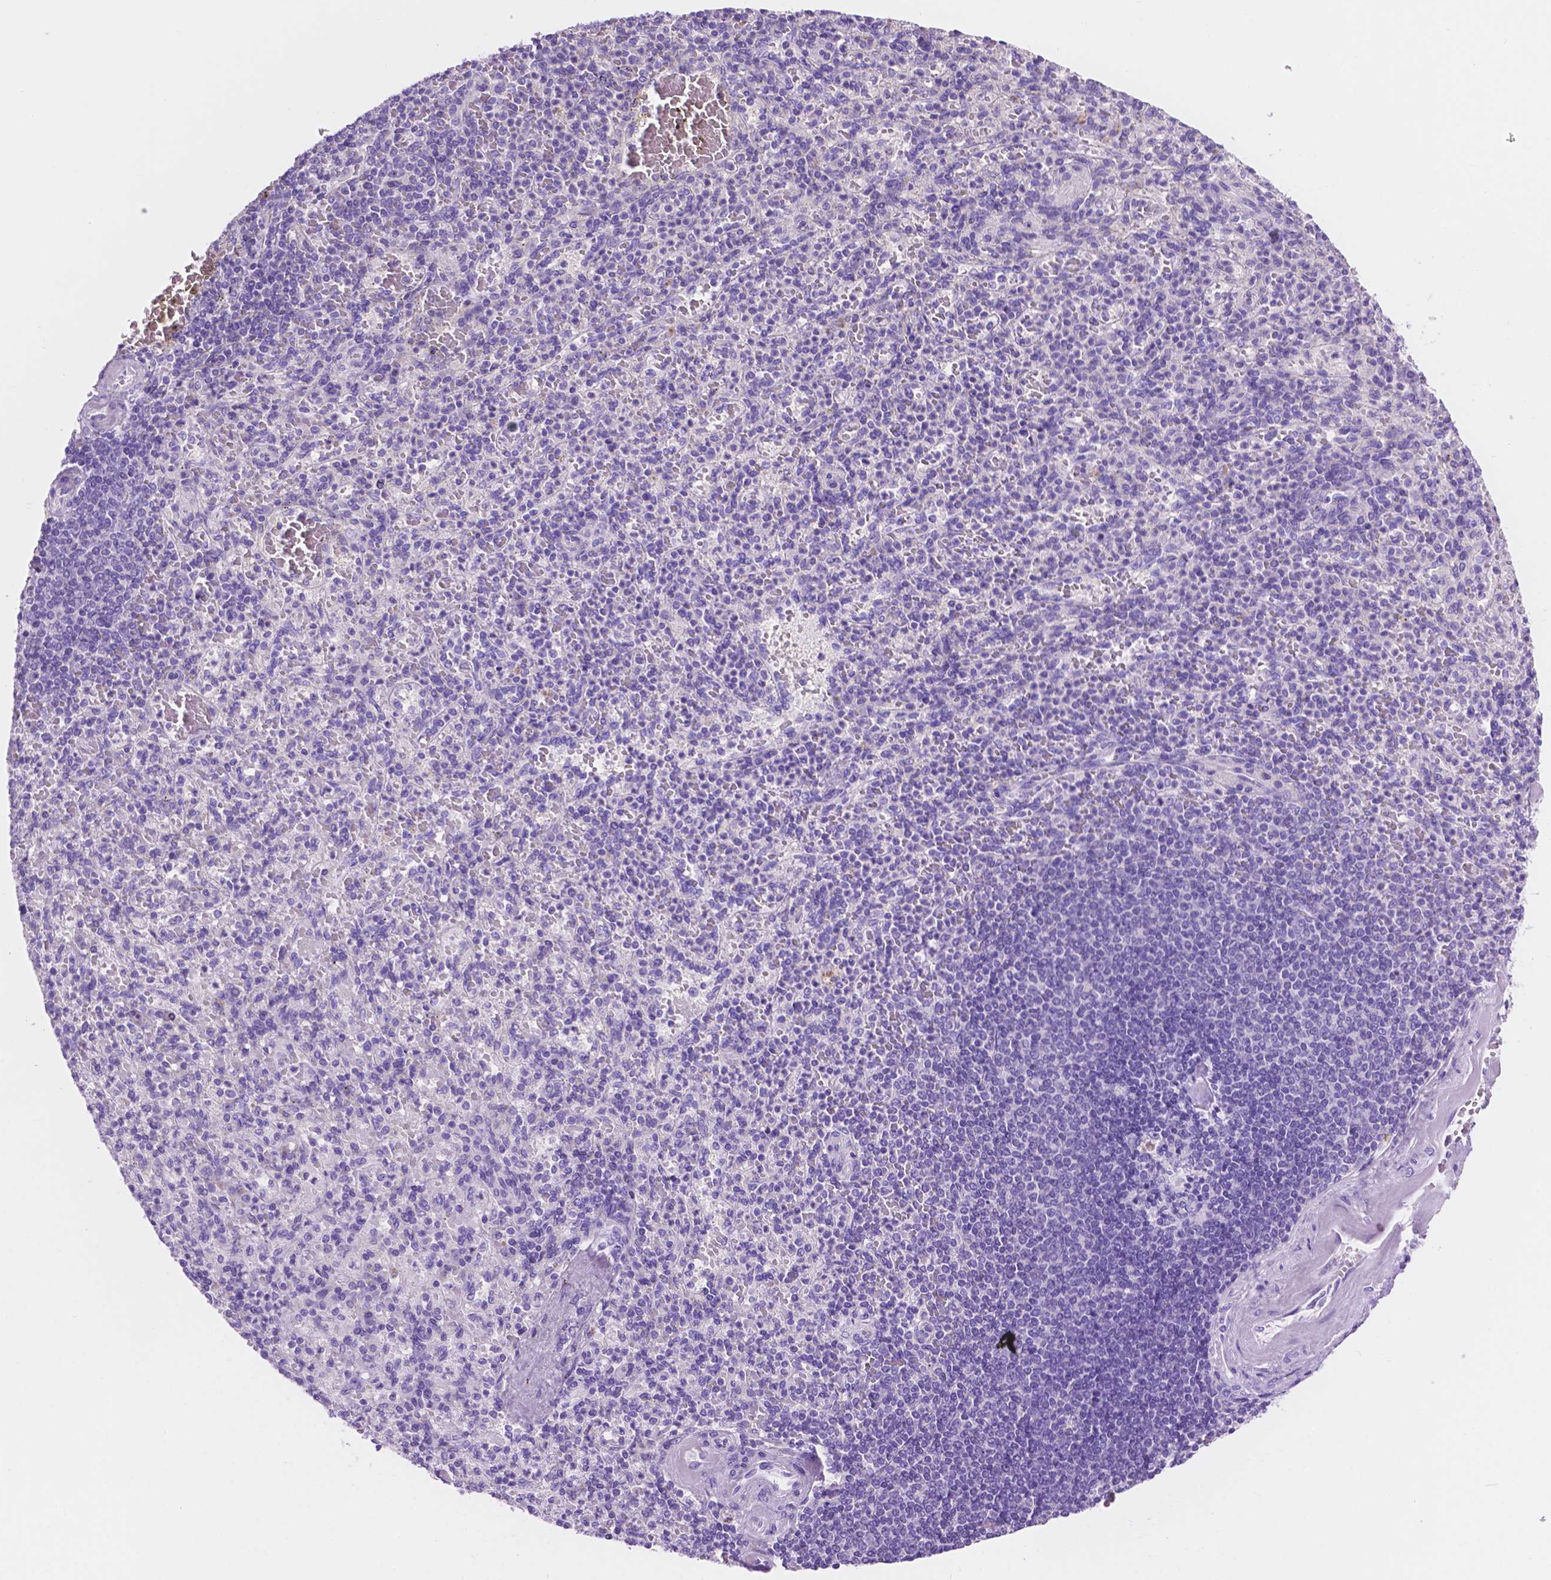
{"staining": {"intensity": "negative", "quantity": "none", "location": "none"}, "tissue": "spleen", "cell_type": "Cells in red pulp", "image_type": "normal", "snomed": [{"axis": "morphology", "description": "Normal tissue, NOS"}, {"axis": "topography", "description": "Spleen"}], "caption": "Protein analysis of benign spleen exhibits no significant expression in cells in red pulp. (DAB immunohistochemistry visualized using brightfield microscopy, high magnification).", "gene": "IGFN1", "patient": {"sex": "female", "age": 74}}